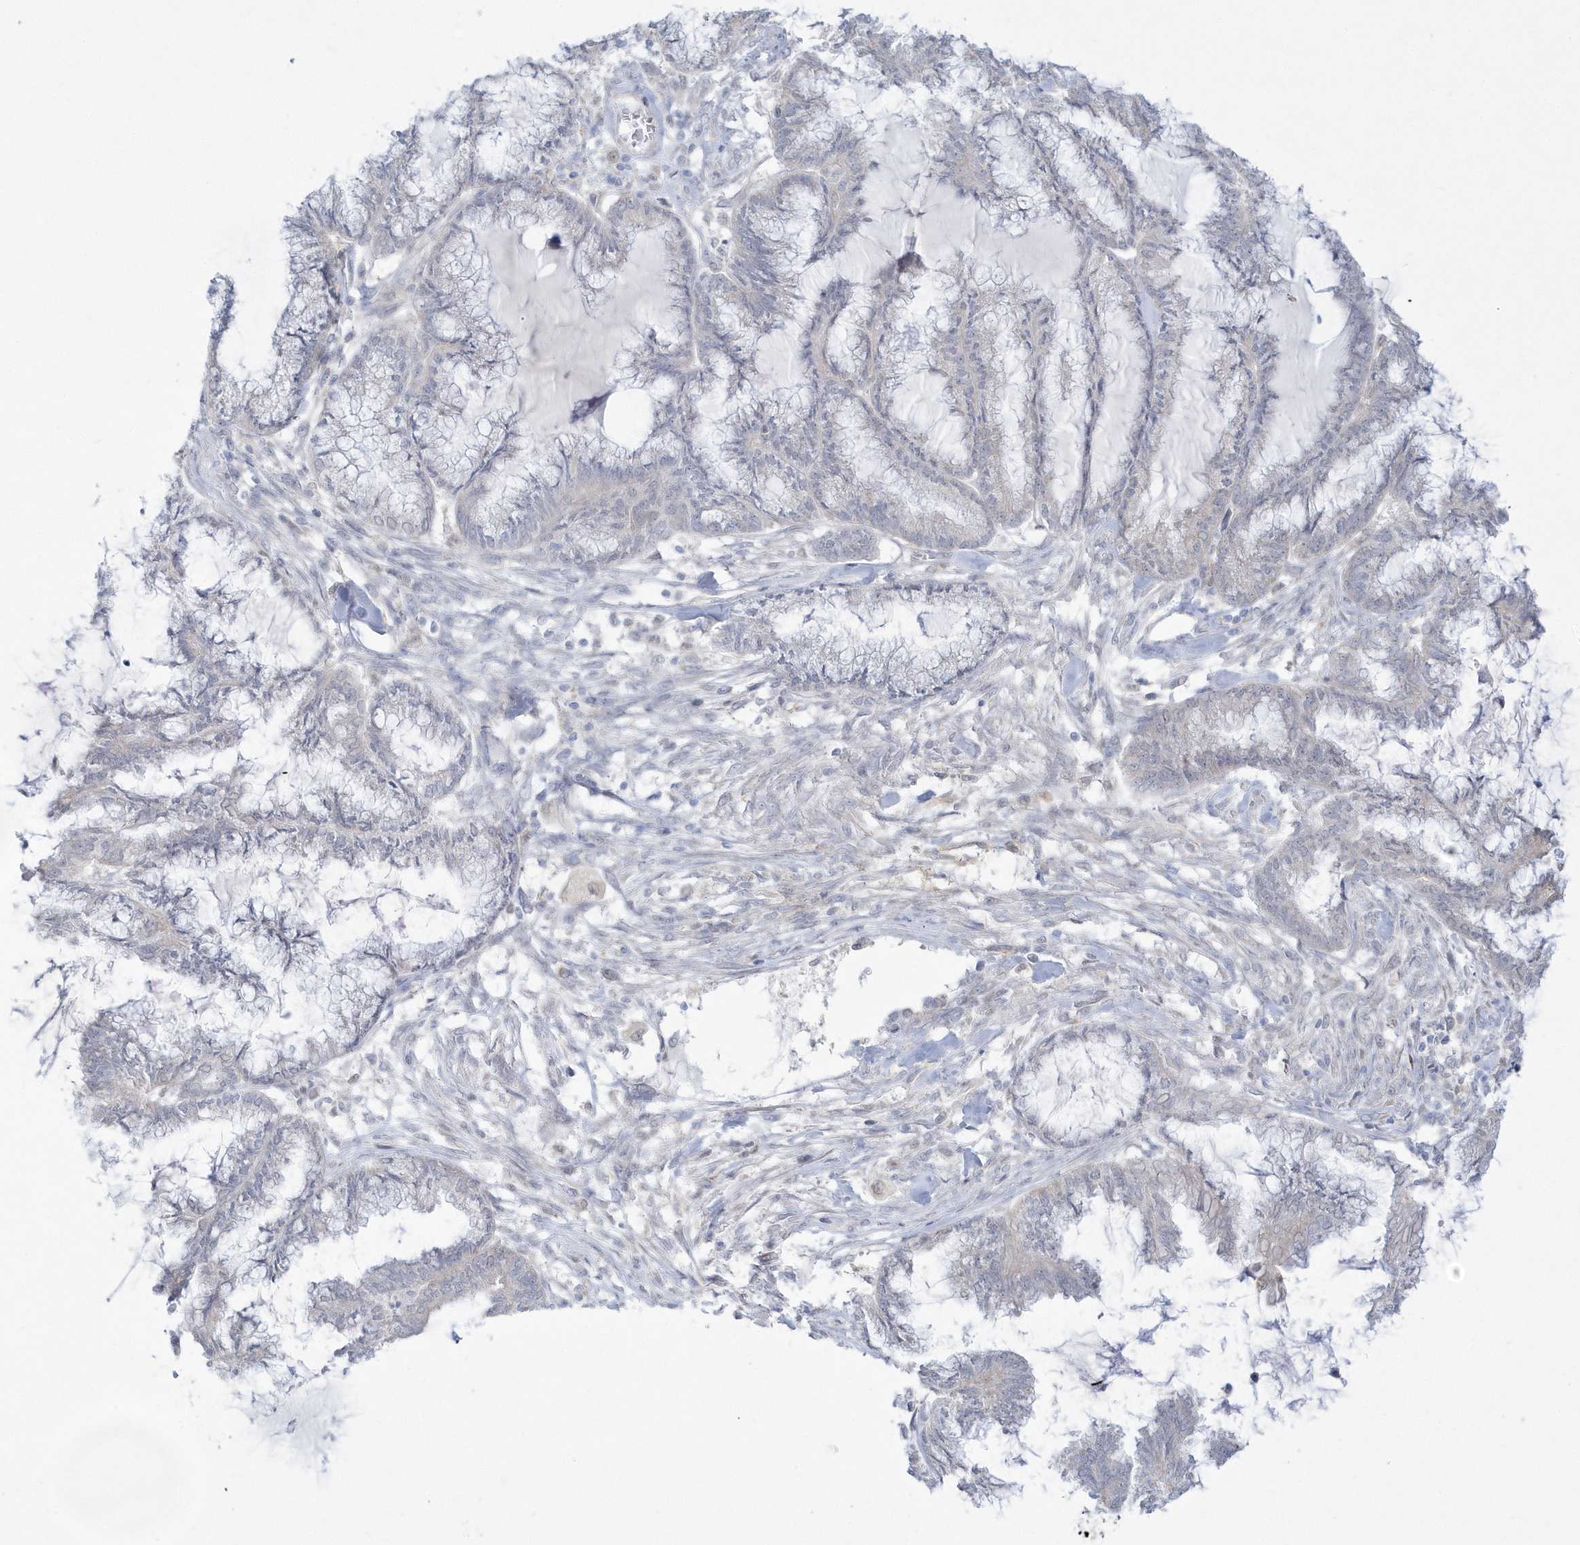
{"staining": {"intensity": "negative", "quantity": "none", "location": "none"}, "tissue": "endometrial cancer", "cell_type": "Tumor cells", "image_type": "cancer", "snomed": [{"axis": "morphology", "description": "Adenocarcinoma, NOS"}, {"axis": "topography", "description": "Endometrium"}], "caption": "Tumor cells are negative for brown protein staining in adenocarcinoma (endometrial). (DAB IHC visualized using brightfield microscopy, high magnification).", "gene": "PCBD1", "patient": {"sex": "female", "age": 86}}